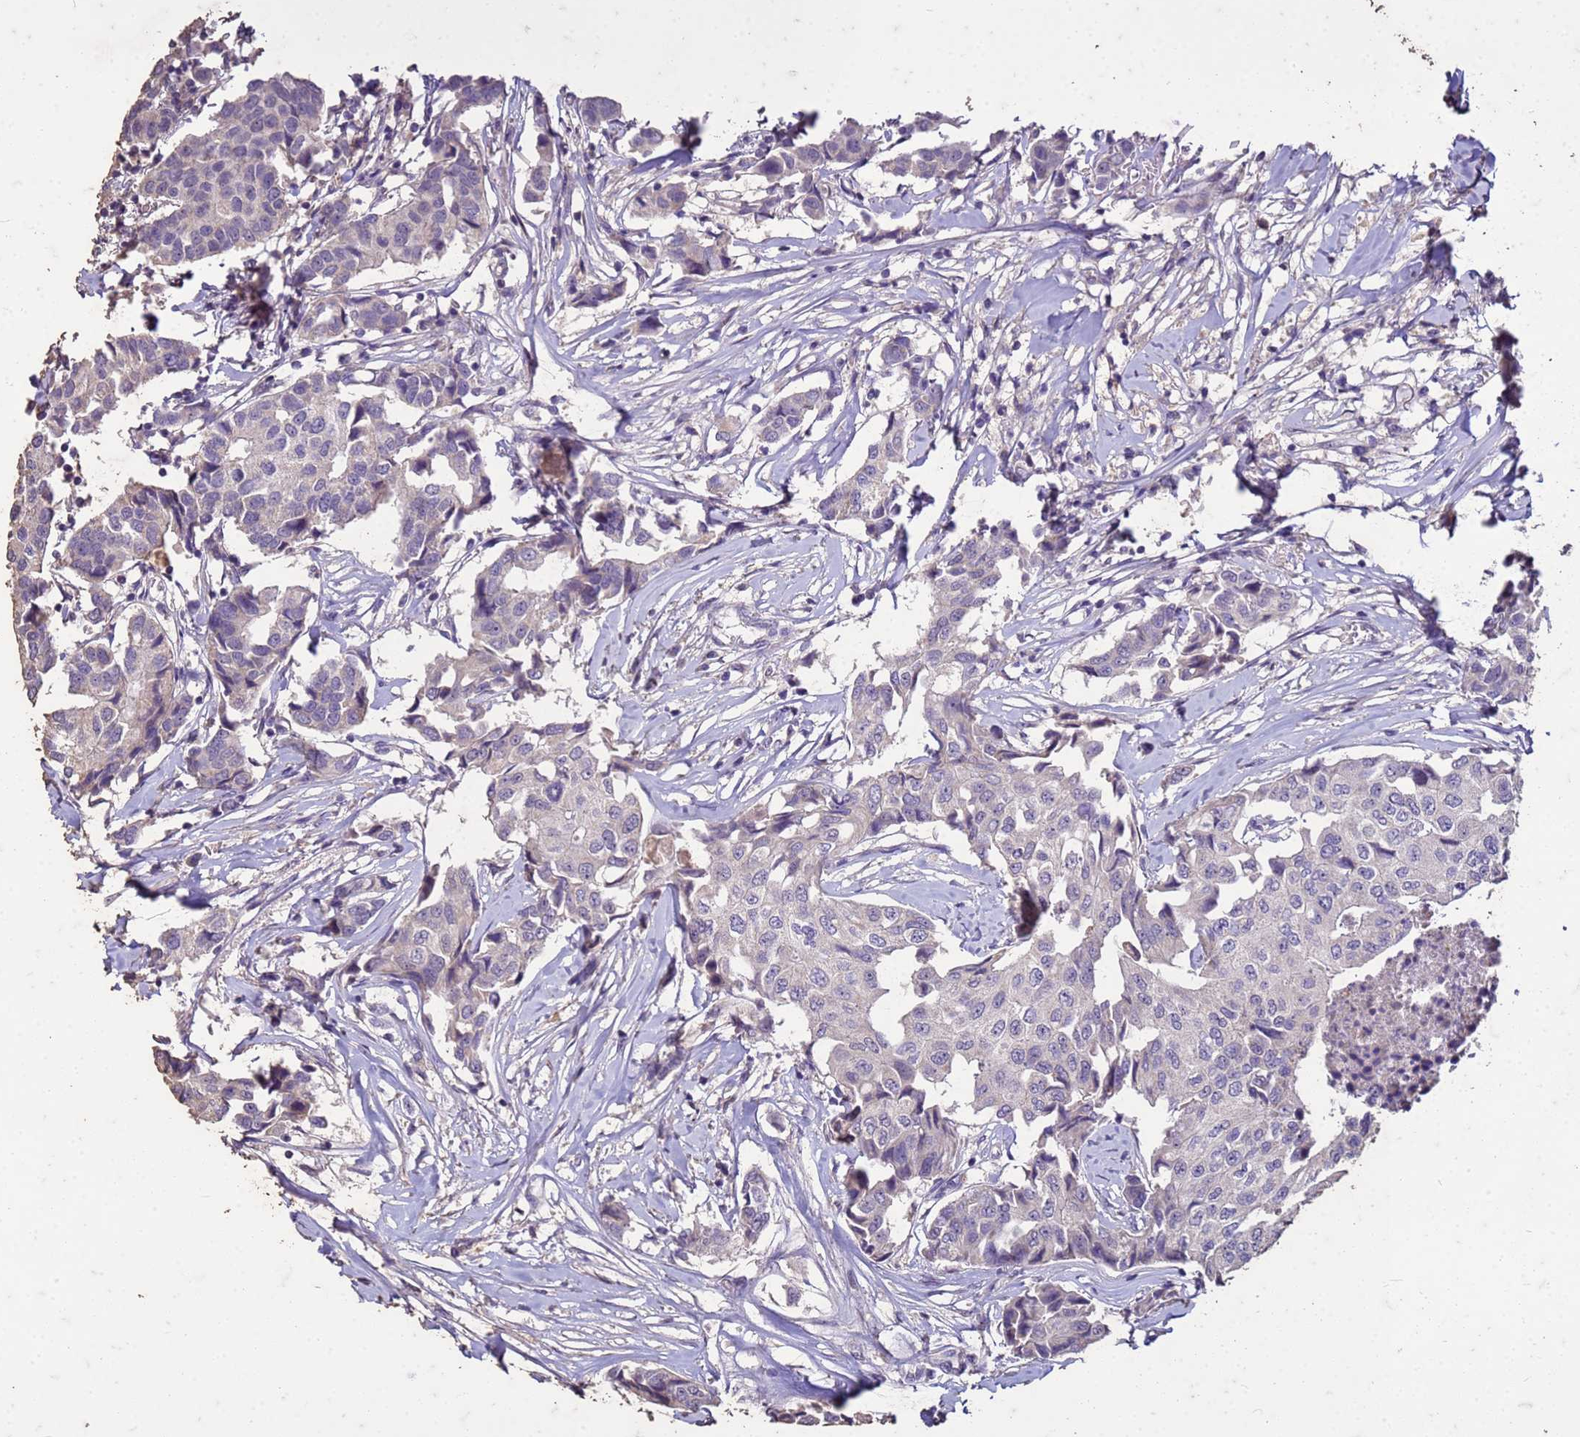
{"staining": {"intensity": "negative", "quantity": "none", "location": "none"}, "tissue": "breast cancer", "cell_type": "Tumor cells", "image_type": "cancer", "snomed": [{"axis": "morphology", "description": "Duct carcinoma"}, {"axis": "topography", "description": "Breast"}], "caption": "Micrograph shows no significant protein expression in tumor cells of breast cancer. Nuclei are stained in blue.", "gene": "FAM184B", "patient": {"sex": "female", "age": 80}}